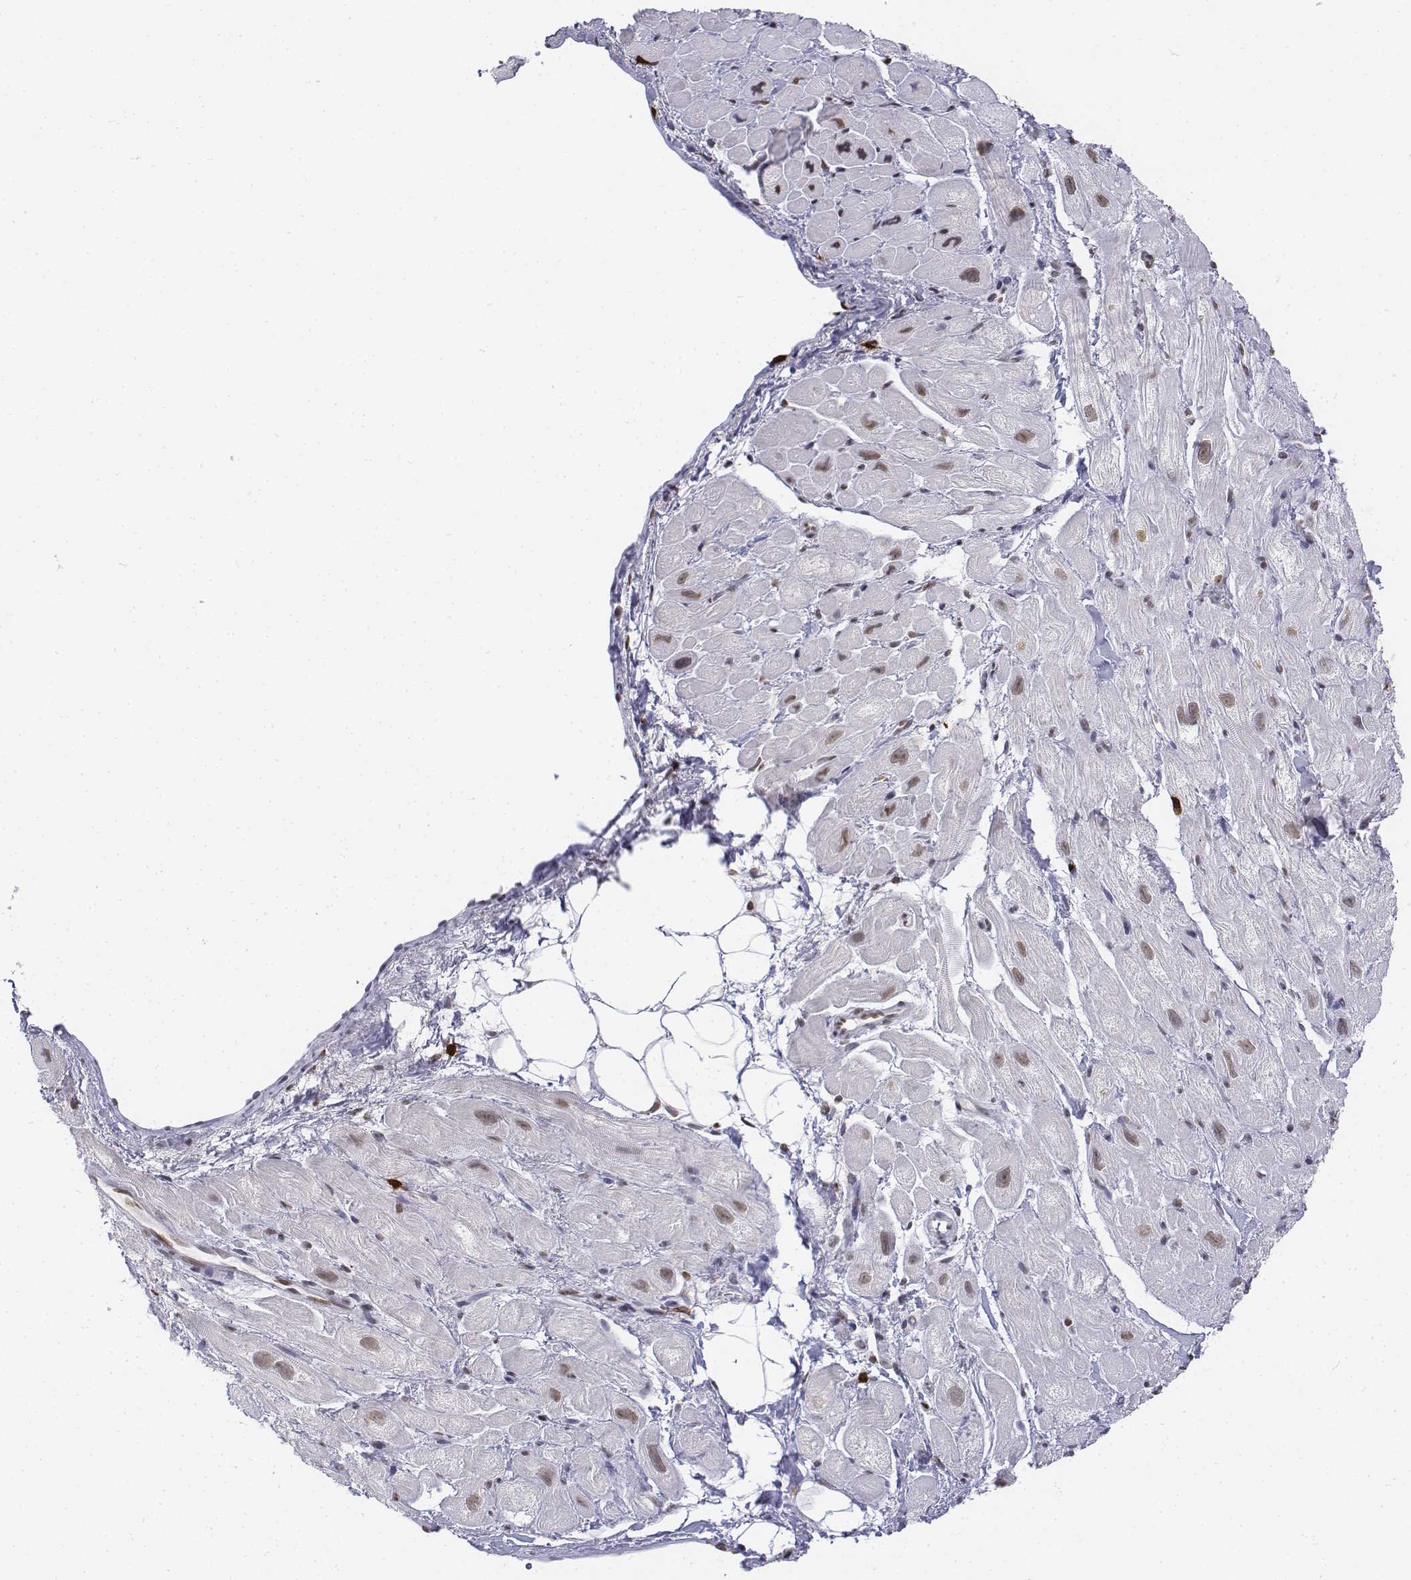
{"staining": {"intensity": "weak", "quantity": "25%-75%", "location": "nuclear"}, "tissue": "heart muscle", "cell_type": "Cardiomyocytes", "image_type": "normal", "snomed": [{"axis": "morphology", "description": "Normal tissue, NOS"}, {"axis": "topography", "description": "Heart"}], "caption": "Protein staining displays weak nuclear expression in approximately 25%-75% of cardiomyocytes in normal heart muscle.", "gene": "CD3E", "patient": {"sex": "female", "age": 69}}